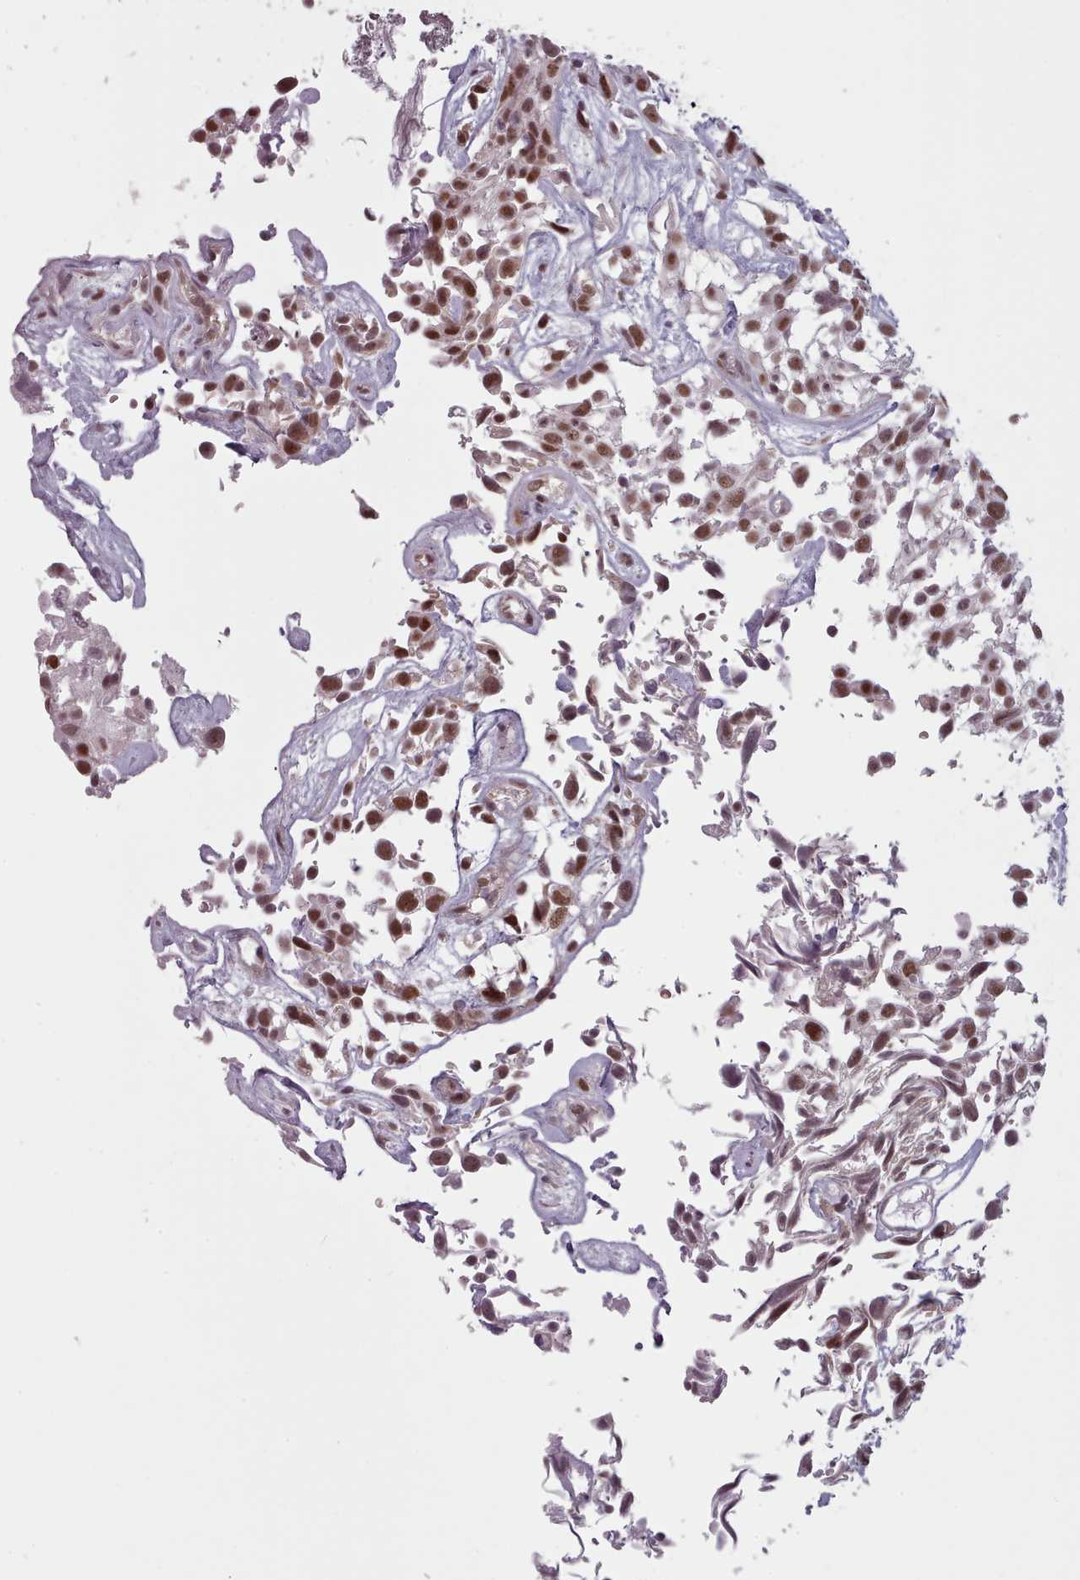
{"staining": {"intensity": "strong", "quantity": ">75%", "location": "nuclear"}, "tissue": "urothelial cancer", "cell_type": "Tumor cells", "image_type": "cancer", "snomed": [{"axis": "morphology", "description": "Urothelial carcinoma, High grade"}, {"axis": "topography", "description": "Urinary bladder"}], "caption": "Human urothelial cancer stained with a brown dye exhibits strong nuclear positive staining in about >75% of tumor cells.", "gene": "SRSF9", "patient": {"sex": "male", "age": 56}}